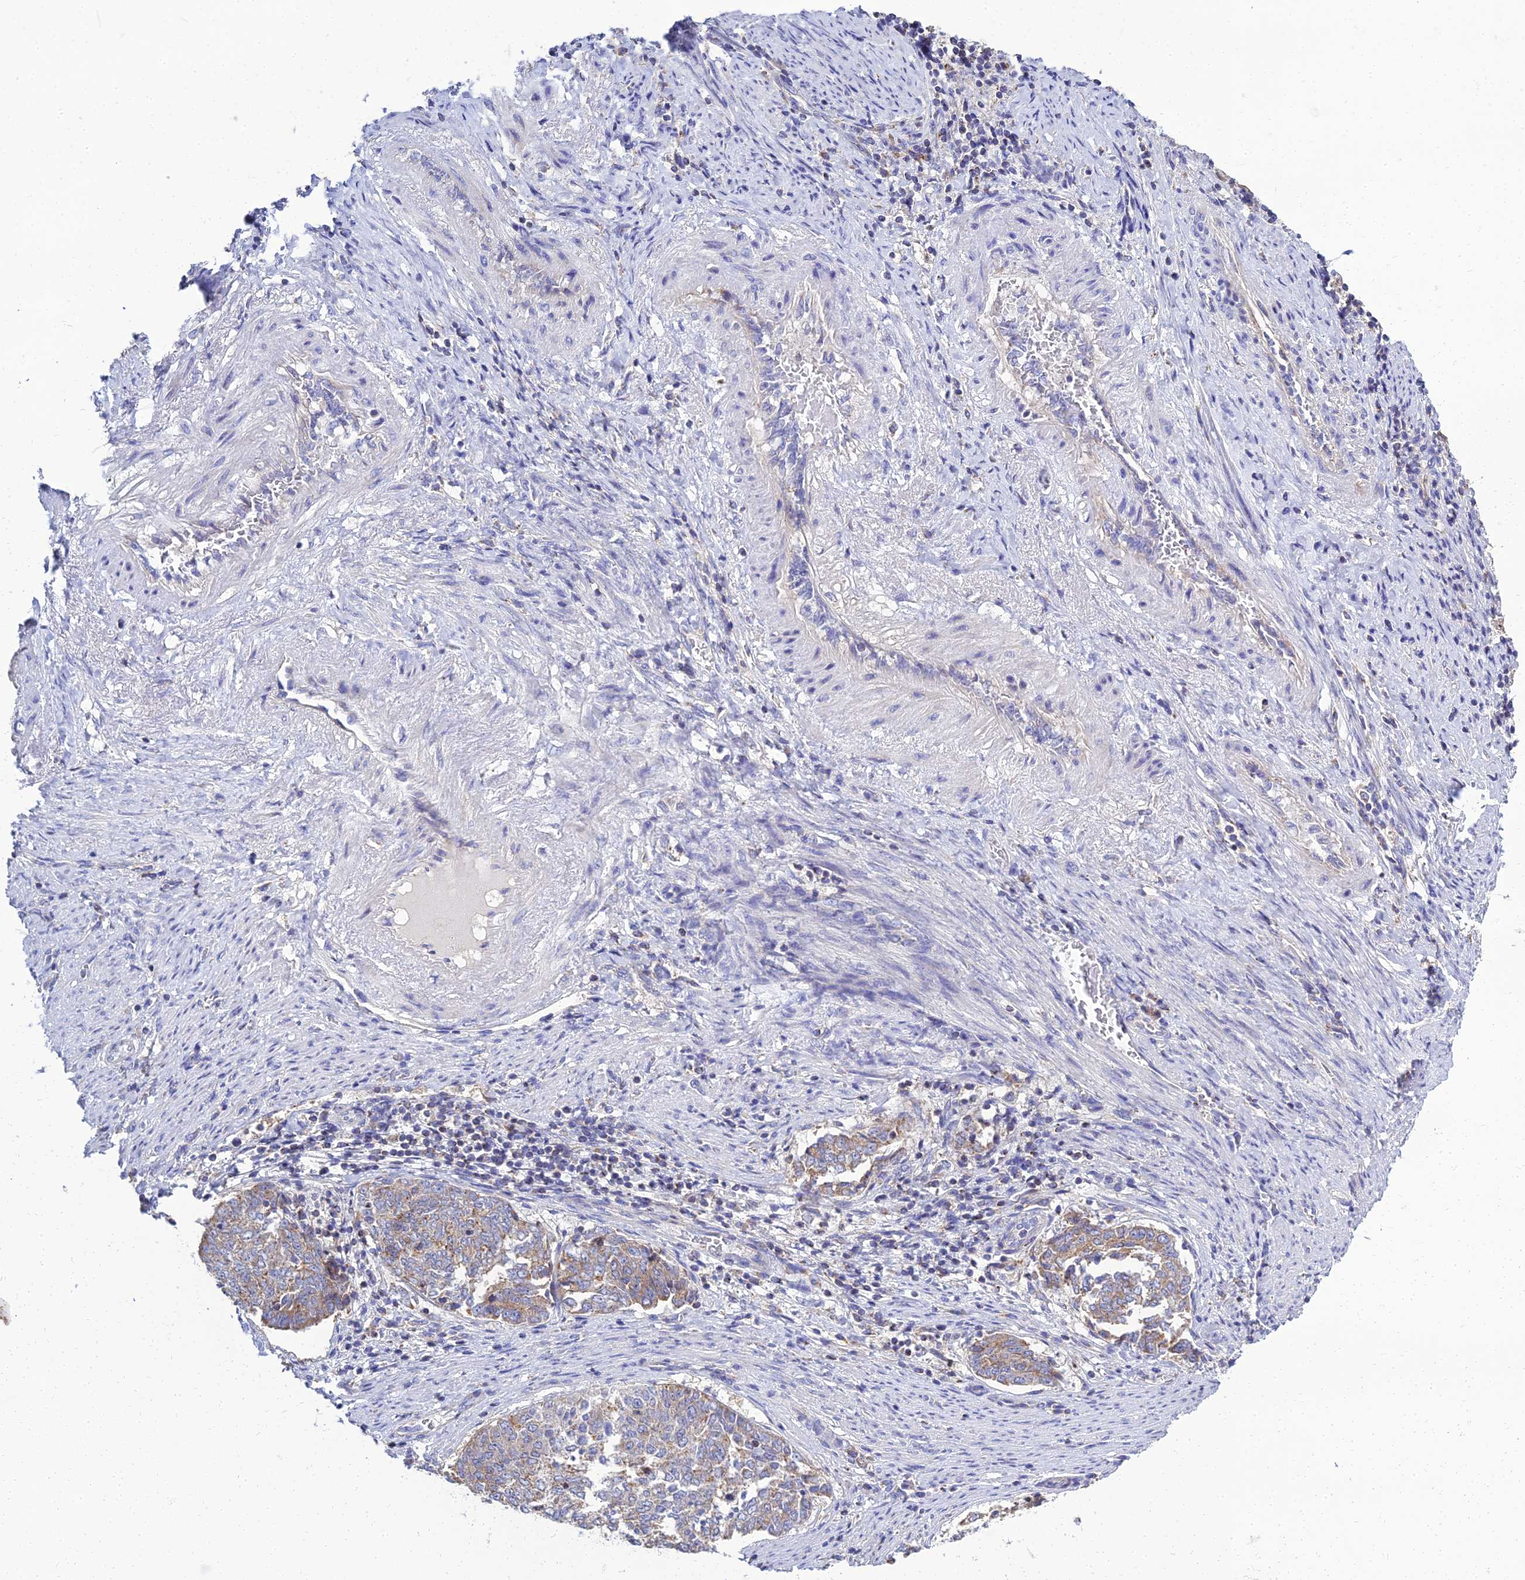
{"staining": {"intensity": "moderate", "quantity": "25%-75%", "location": "cytoplasmic/membranous"}, "tissue": "endometrial cancer", "cell_type": "Tumor cells", "image_type": "cancer", "snomed": [{"axis": "morphology", "description": "Adenocarcinoma, NOS"}, {"axis": "topography", "description": "Endometrium"}], "caption": "Protein staining by IHC shows moderate cytoplasmic/membranous expression in approximately 25%-75% of tumor cells in endometrial cancer (adenocarcinoma).", "gene": "NPY", "patient": {"sex": "female", "age": 80}}